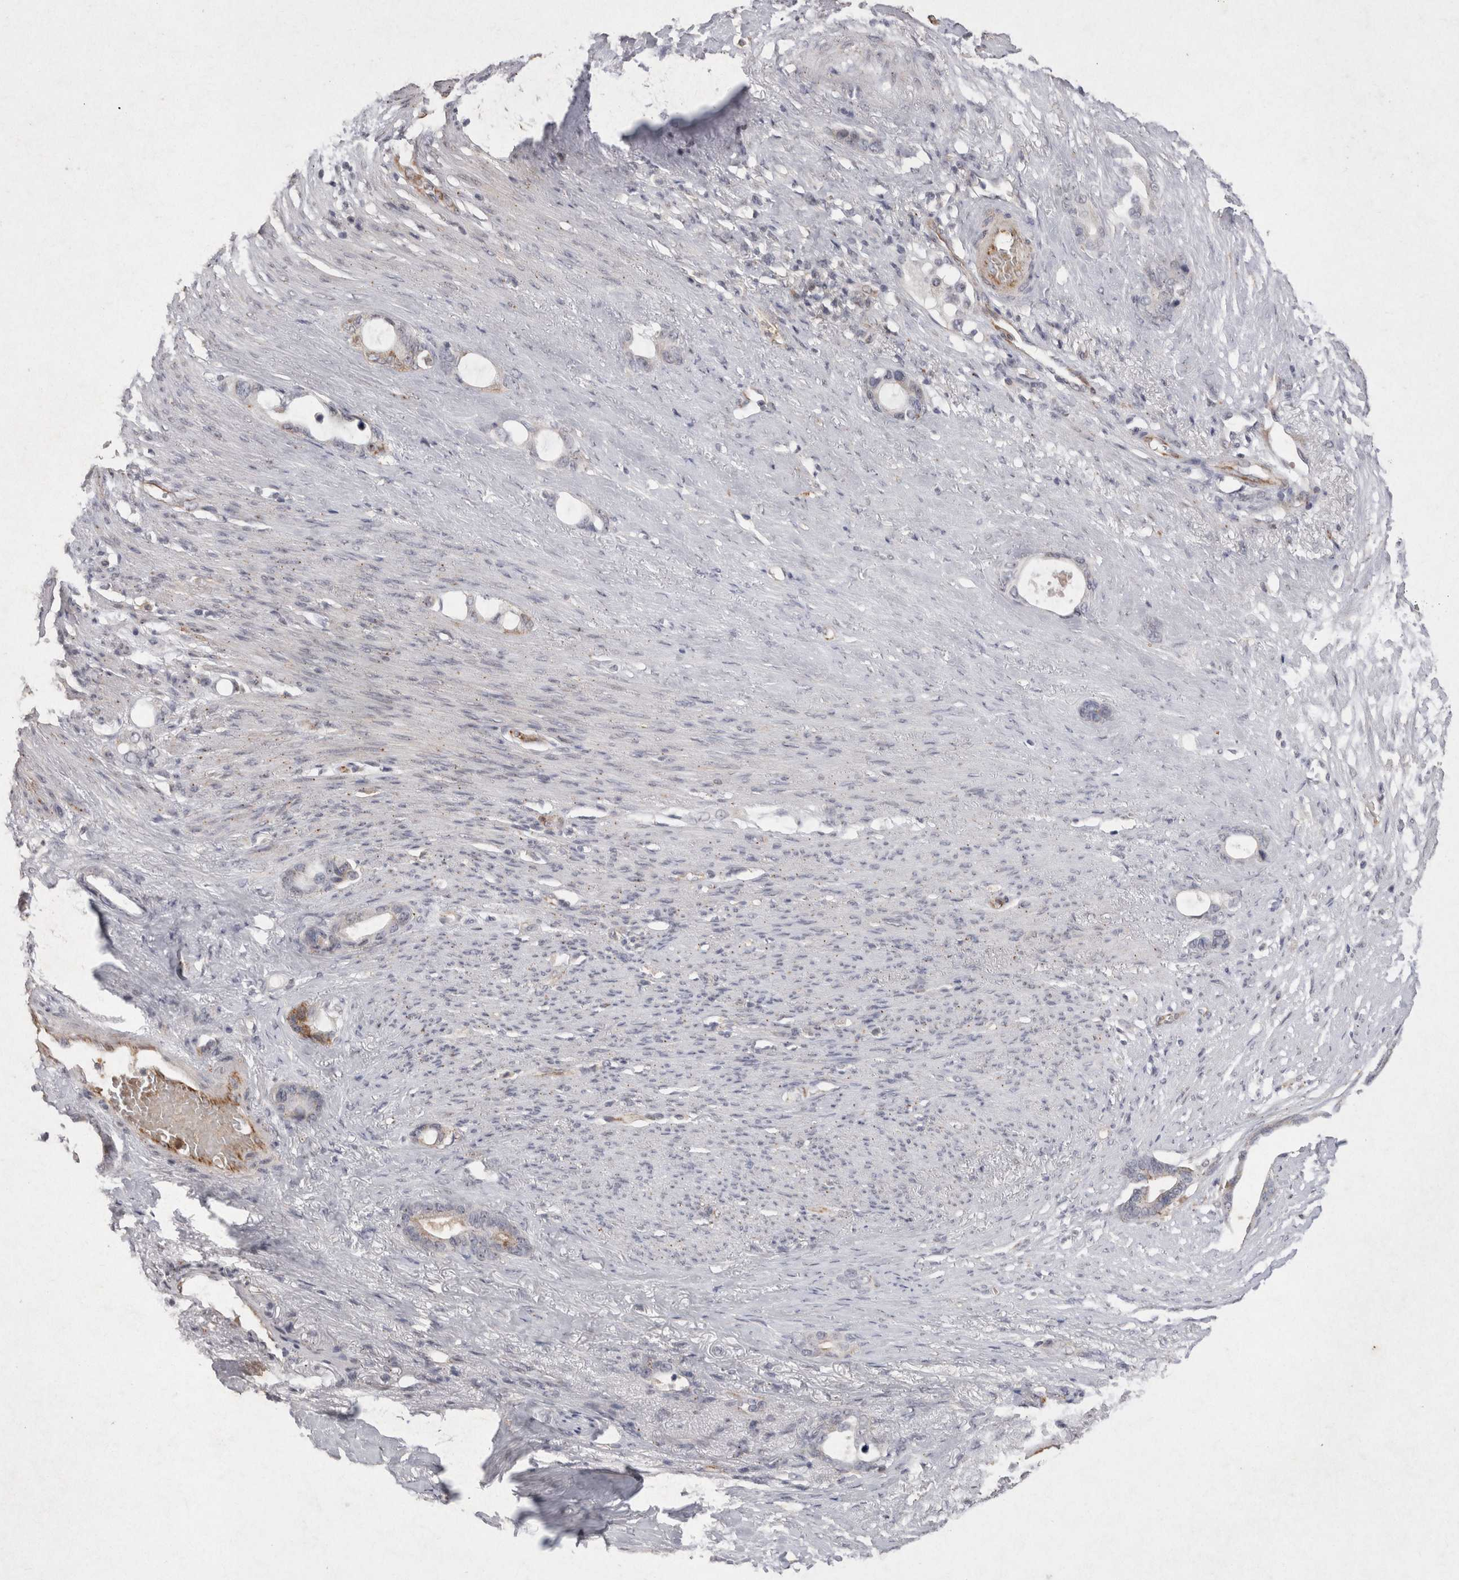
{"staining": {"intensity": "weak", "quantity": "25%-75%", "location": "nuclear"}, "tissue": "stomach cancer", "cell_type": "Tumor cells", "image_type": "cancer", "snomed": [{"axis": "morphology", "description": "Adenocarcinoma, NOS"}, {"axis": "topography", "description": "Stomach"}], "caption": "Stomach adenocarcinoma was stained to show a protein in brown. There is low levels of weak nuclear positivity in approximately 25%-75% of tumor cells. The staining is performed using DAB brown chromogen to label protein expression. The nuclei are counter-stained blue using hematoxylin.", "gene": "STK11", "patient": {"sex": "female", "age": 75}}